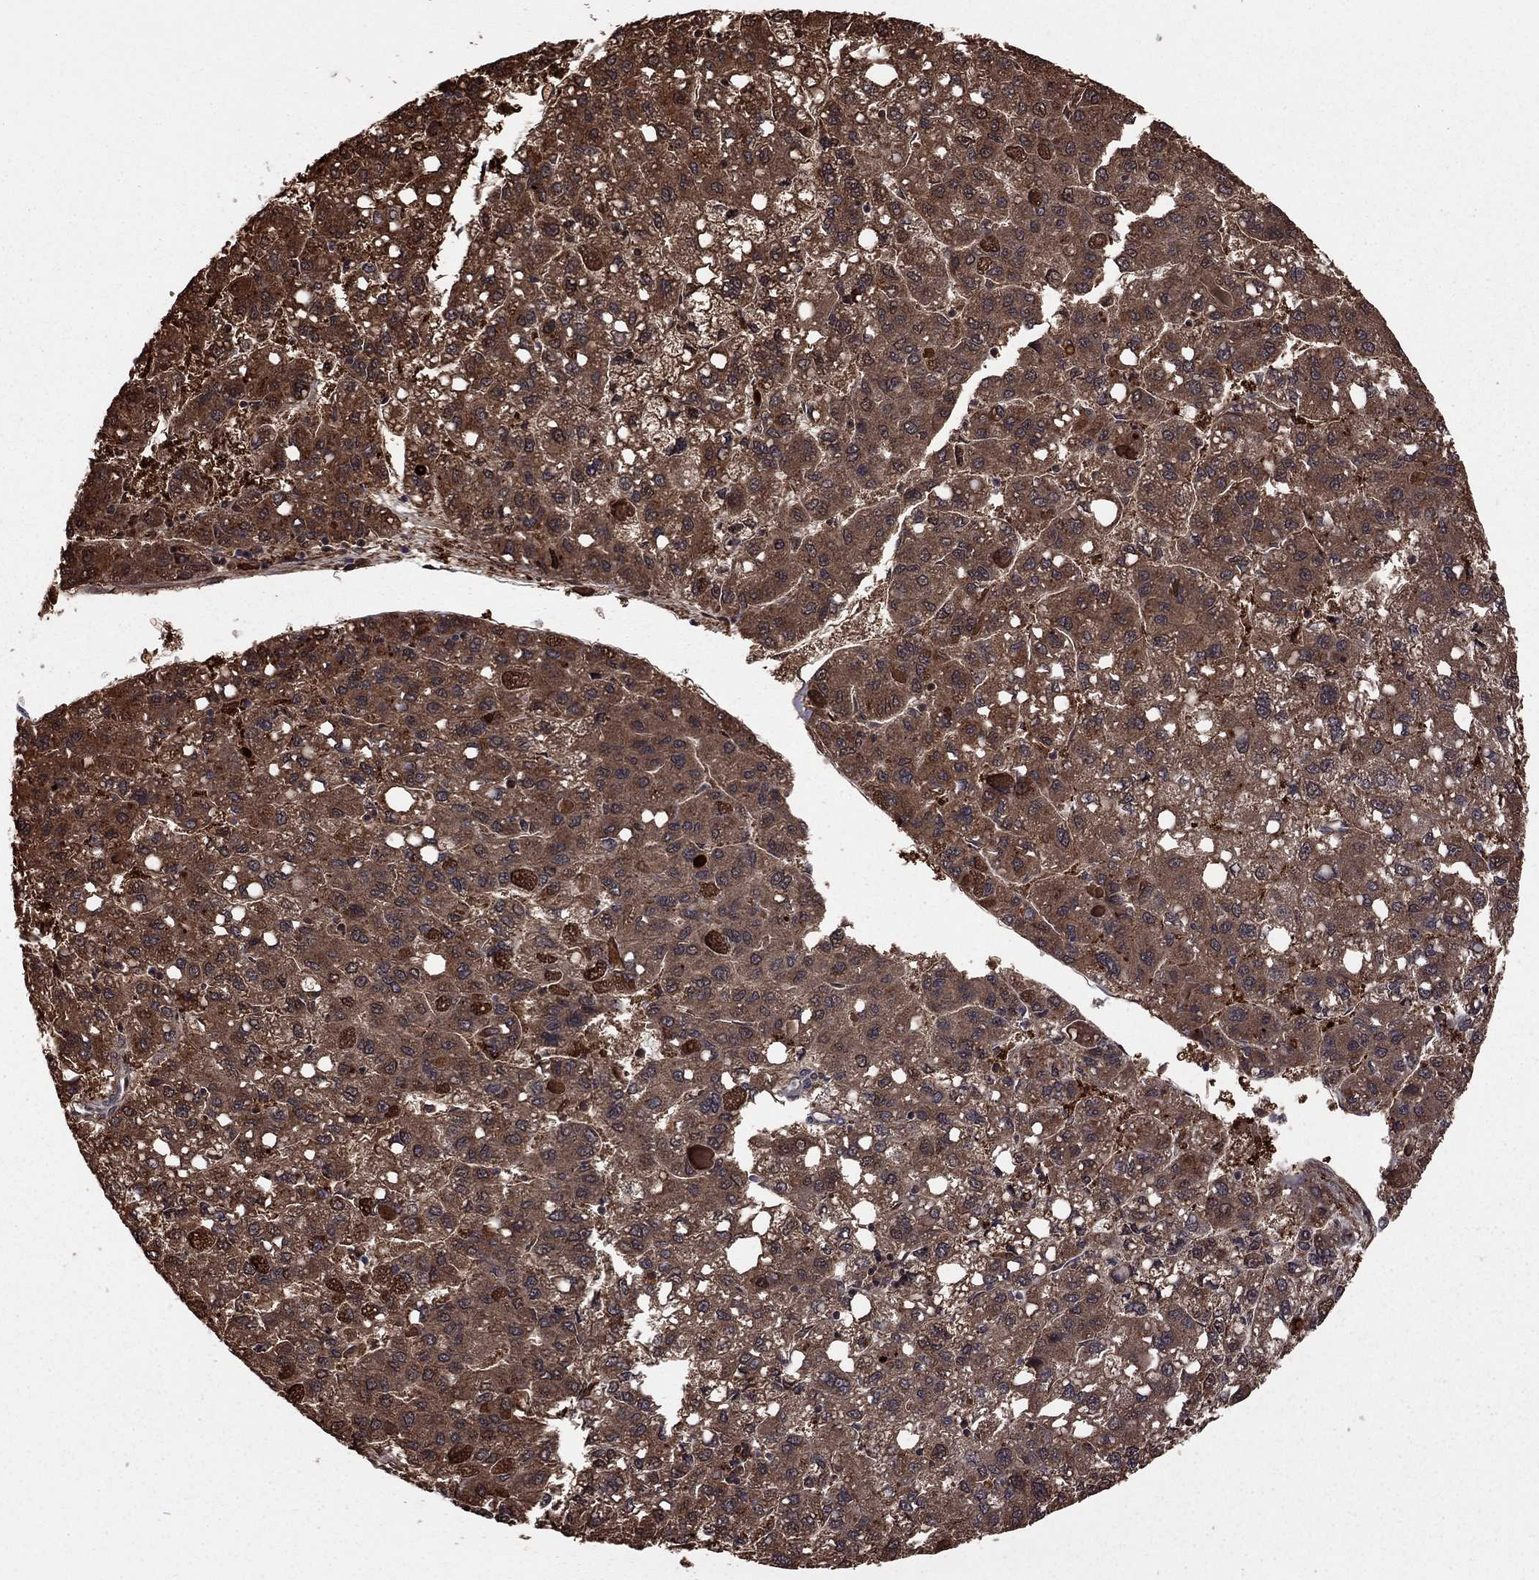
{"staining": {"intensity": "strong", "quantity": ">75%", "location": "cytoplasmic/membranous"}, "tissue": "liver cancer", "cell_type": "Tumor cells", "image_type": "cancer", "snomed": [{"axis": "morphology", "description": "Carcinoma, Hepatocellular, NOS"}, {"axis": "topography", "description": "Liver"}], "caption": "Tumor cells display high levels of strong cytoplasmic/membranous positivity in approximately >75% of cells in liver hepatocellular carcinoma. Nuclei are stained in blue.", "gene": "TSNARE1", "patient": {"sex": "female", "age": 82}}